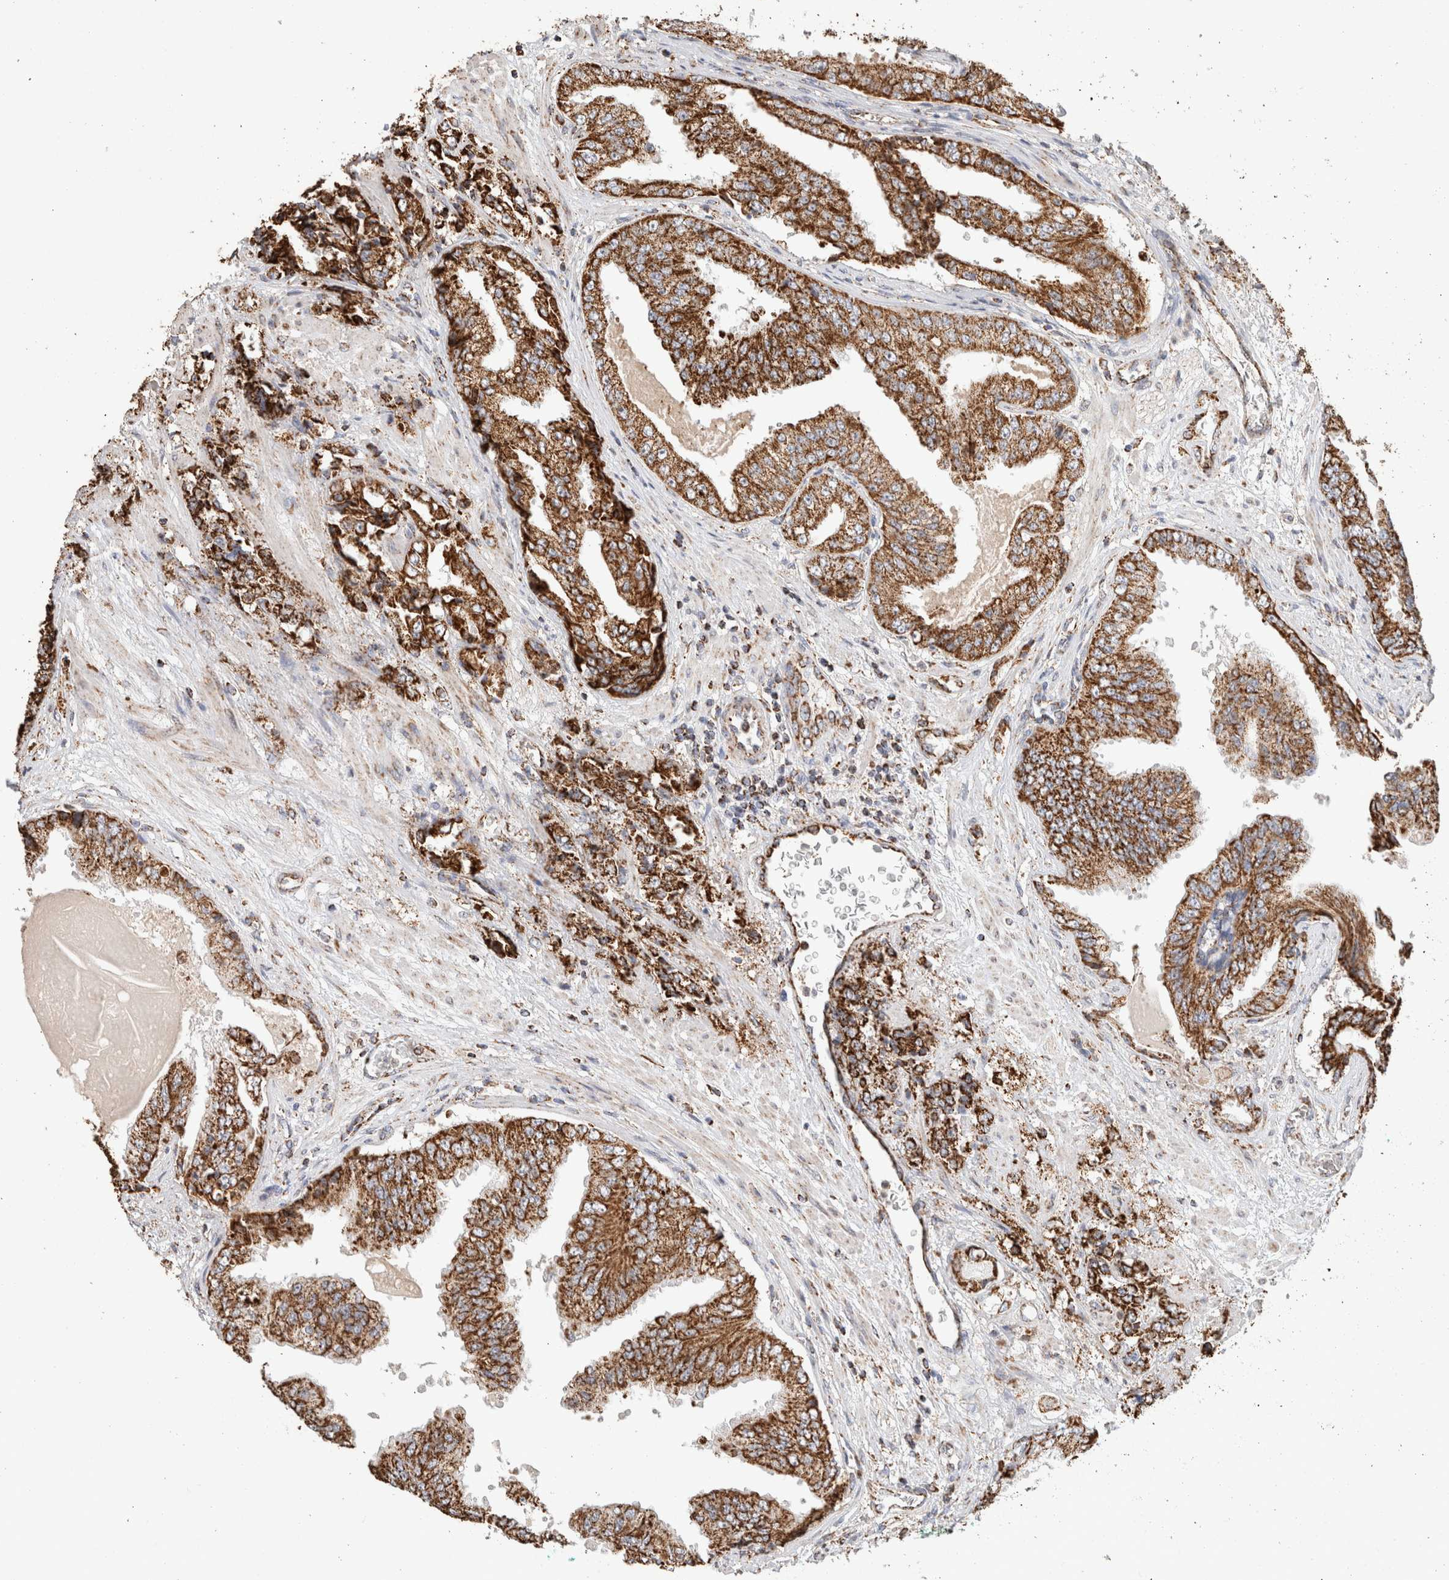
{"staining": {"intensity": "strong", "quantity": ">75%", "location": "cytoplasmic/membranous"}, "tissue": "prostate cancer", "cell_type": "Tumor cells", "image_type": "cancer", "snomed": [{"axis": "morphology", "description": "Adenocarcinoma, High grade"}, {"axis": "topography", "description": "Prostate"}], "caption": "Prostate cancer (high-grade adenocarcinoma) stained with a protein marker demonstrates strong staining in tumor cells.", "gene": "C1QBP", "patient": {"sex": "male", "age": 58}}